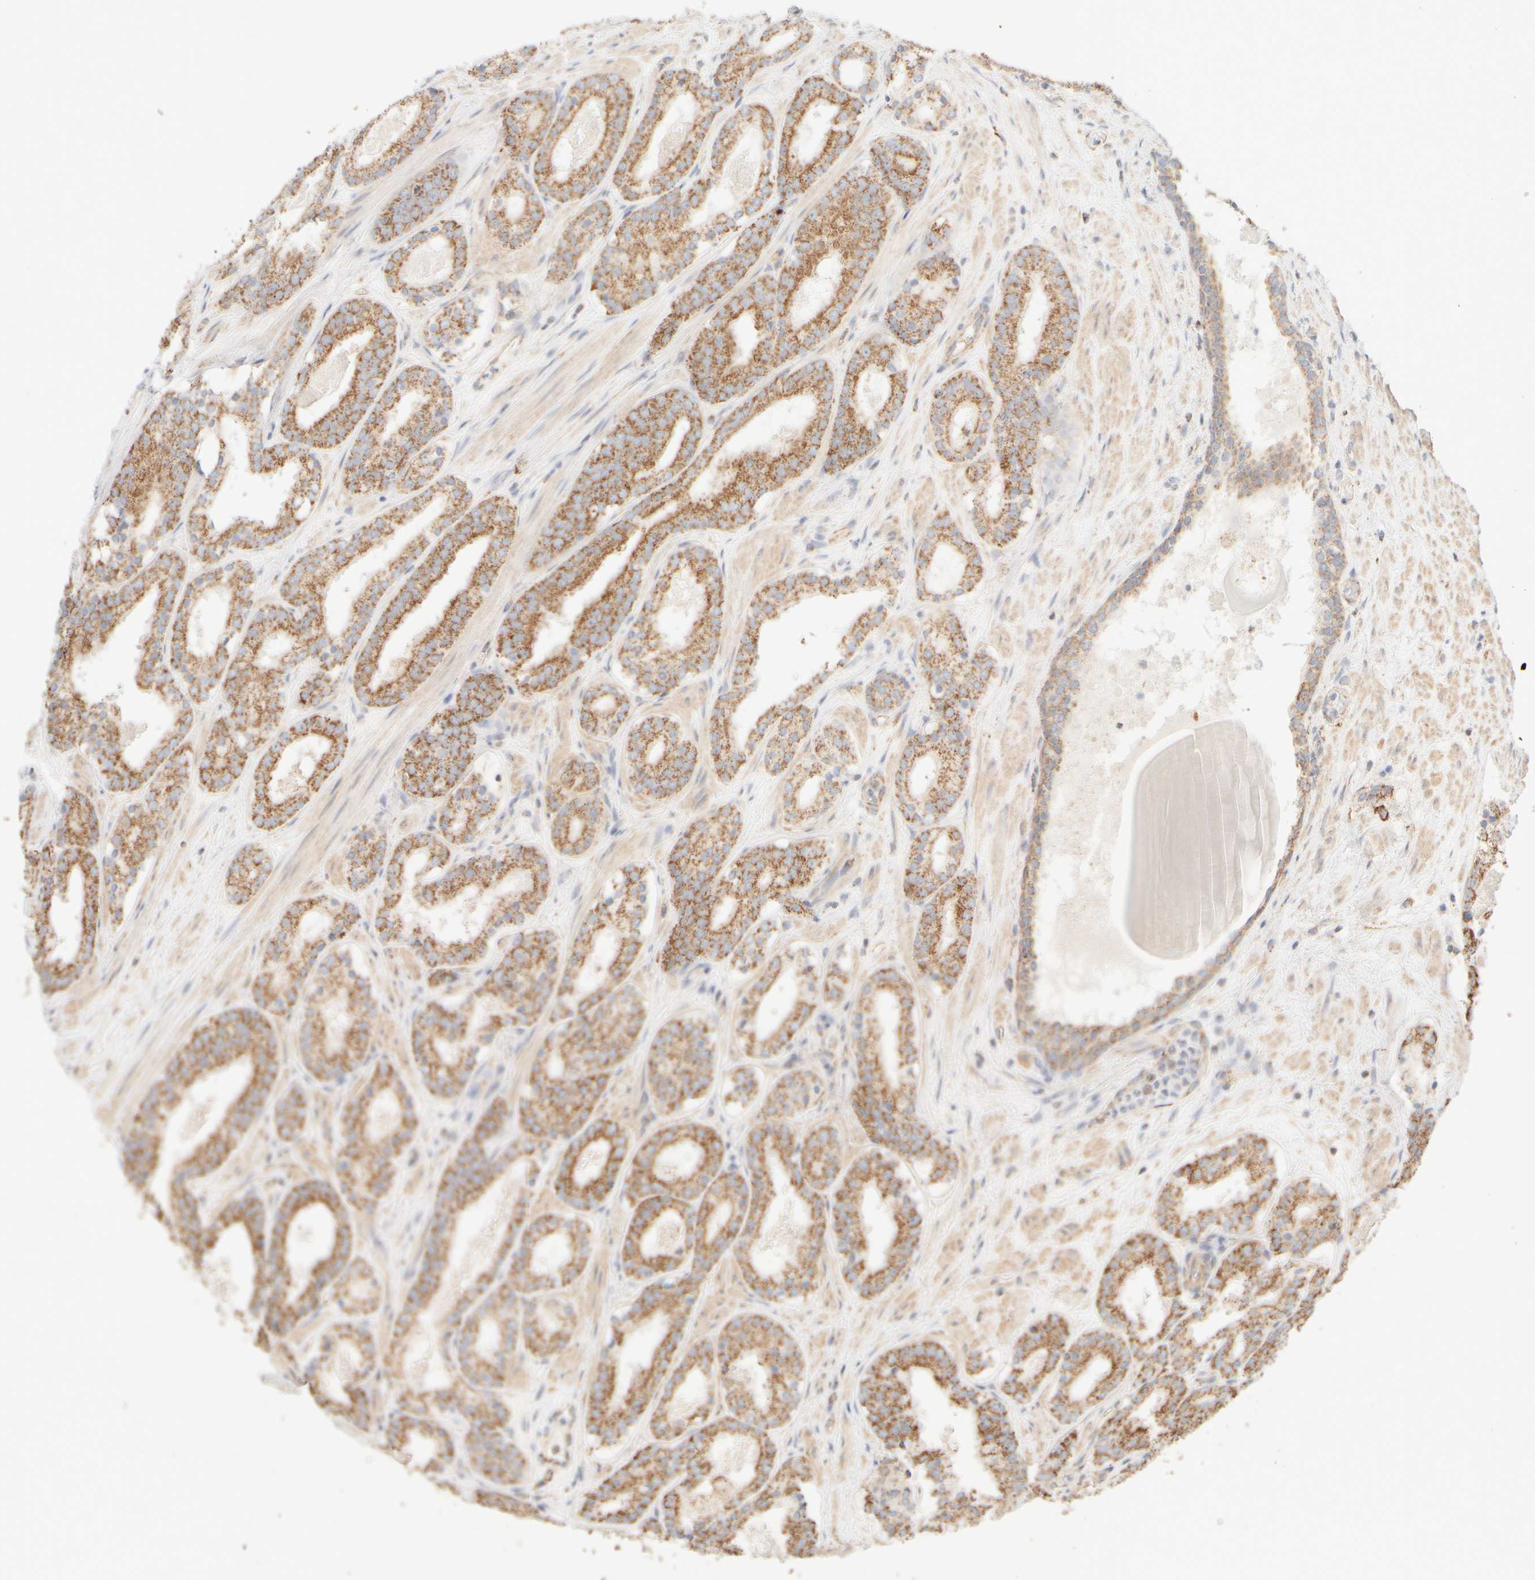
{"staining": {"intensity": "moderate", "quantity": ">75%", "location": "cytoplasmic/membranous"}, "tissue": "prostate cancer", "cell_type": "Tumor cells", "image_type": "cancer", "snomed": [{"axis": "morphology", "description": "Adenocarcinoma, Low grade"}, {"axis": "topography", "description": "Prostate"}], "caption": "Protein expression analysis of prostate cancer (adenocarcinoma (low-grade)) shows moderate cytoplasmic/membranous staining in about >75% of tumor cells.", "gene": "APBB2", "patient": {"sex": "male", "age": 69}}